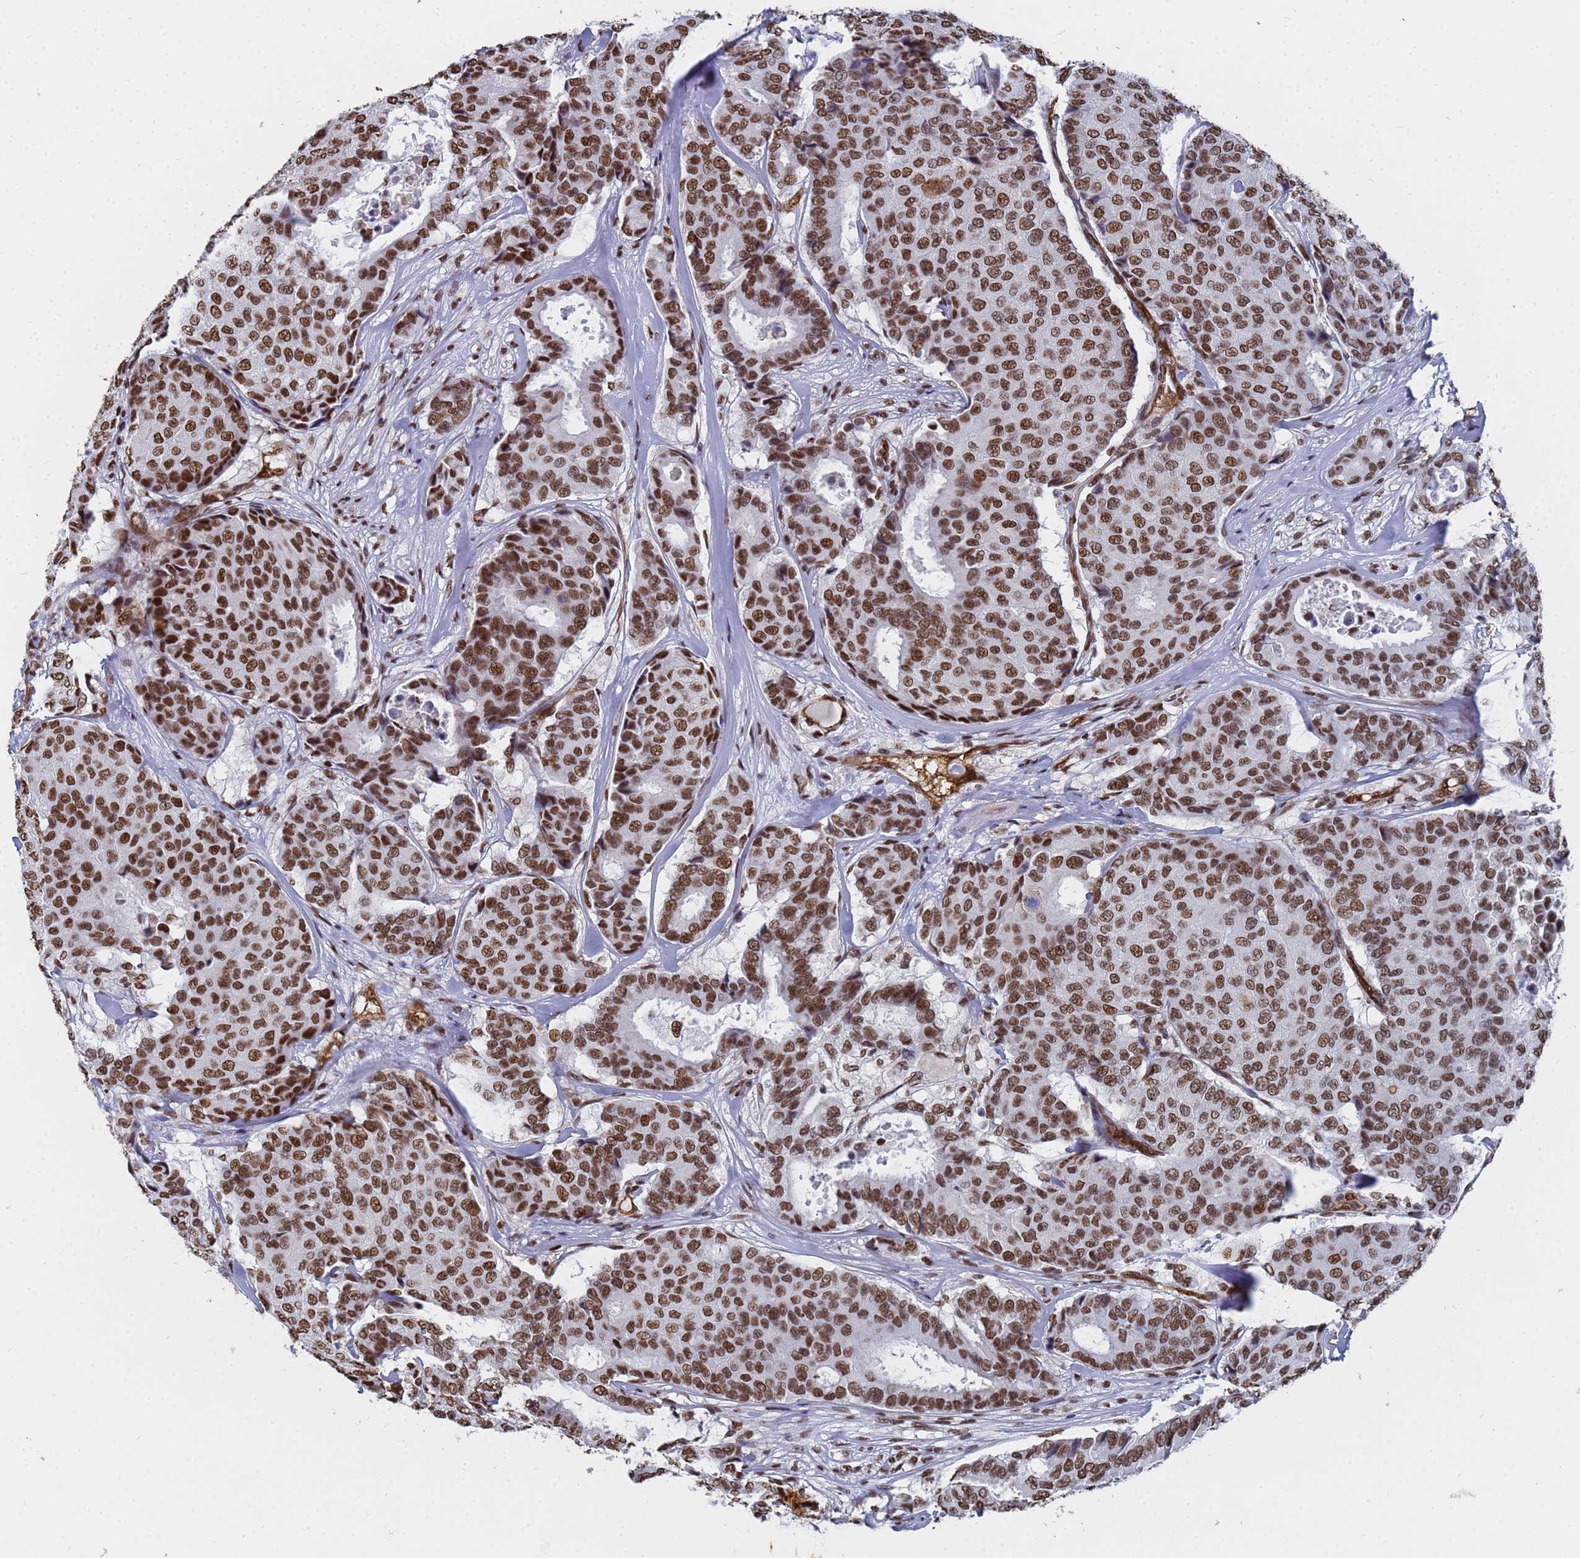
{"staining": {"intensity": "strong", "quantity": ">75%", "location": "nuclear"}, "tissue": "breast cancer", "cell_type": "Tumor cells", "image_type": "cancer", "snomed": [{"axis": "morphology", "description": "Duct carcinoma"}, {"axis": "topography", "description": "Breast"}], "caption": "This histopathology image shows immunohistochemistry staining of breast cancer (intraductal carcinoma), with high strong nuclear staining in about >75% of tumor cells.", "gene": "RAVER2", "patient": {"sex": "female", "age": 75}}